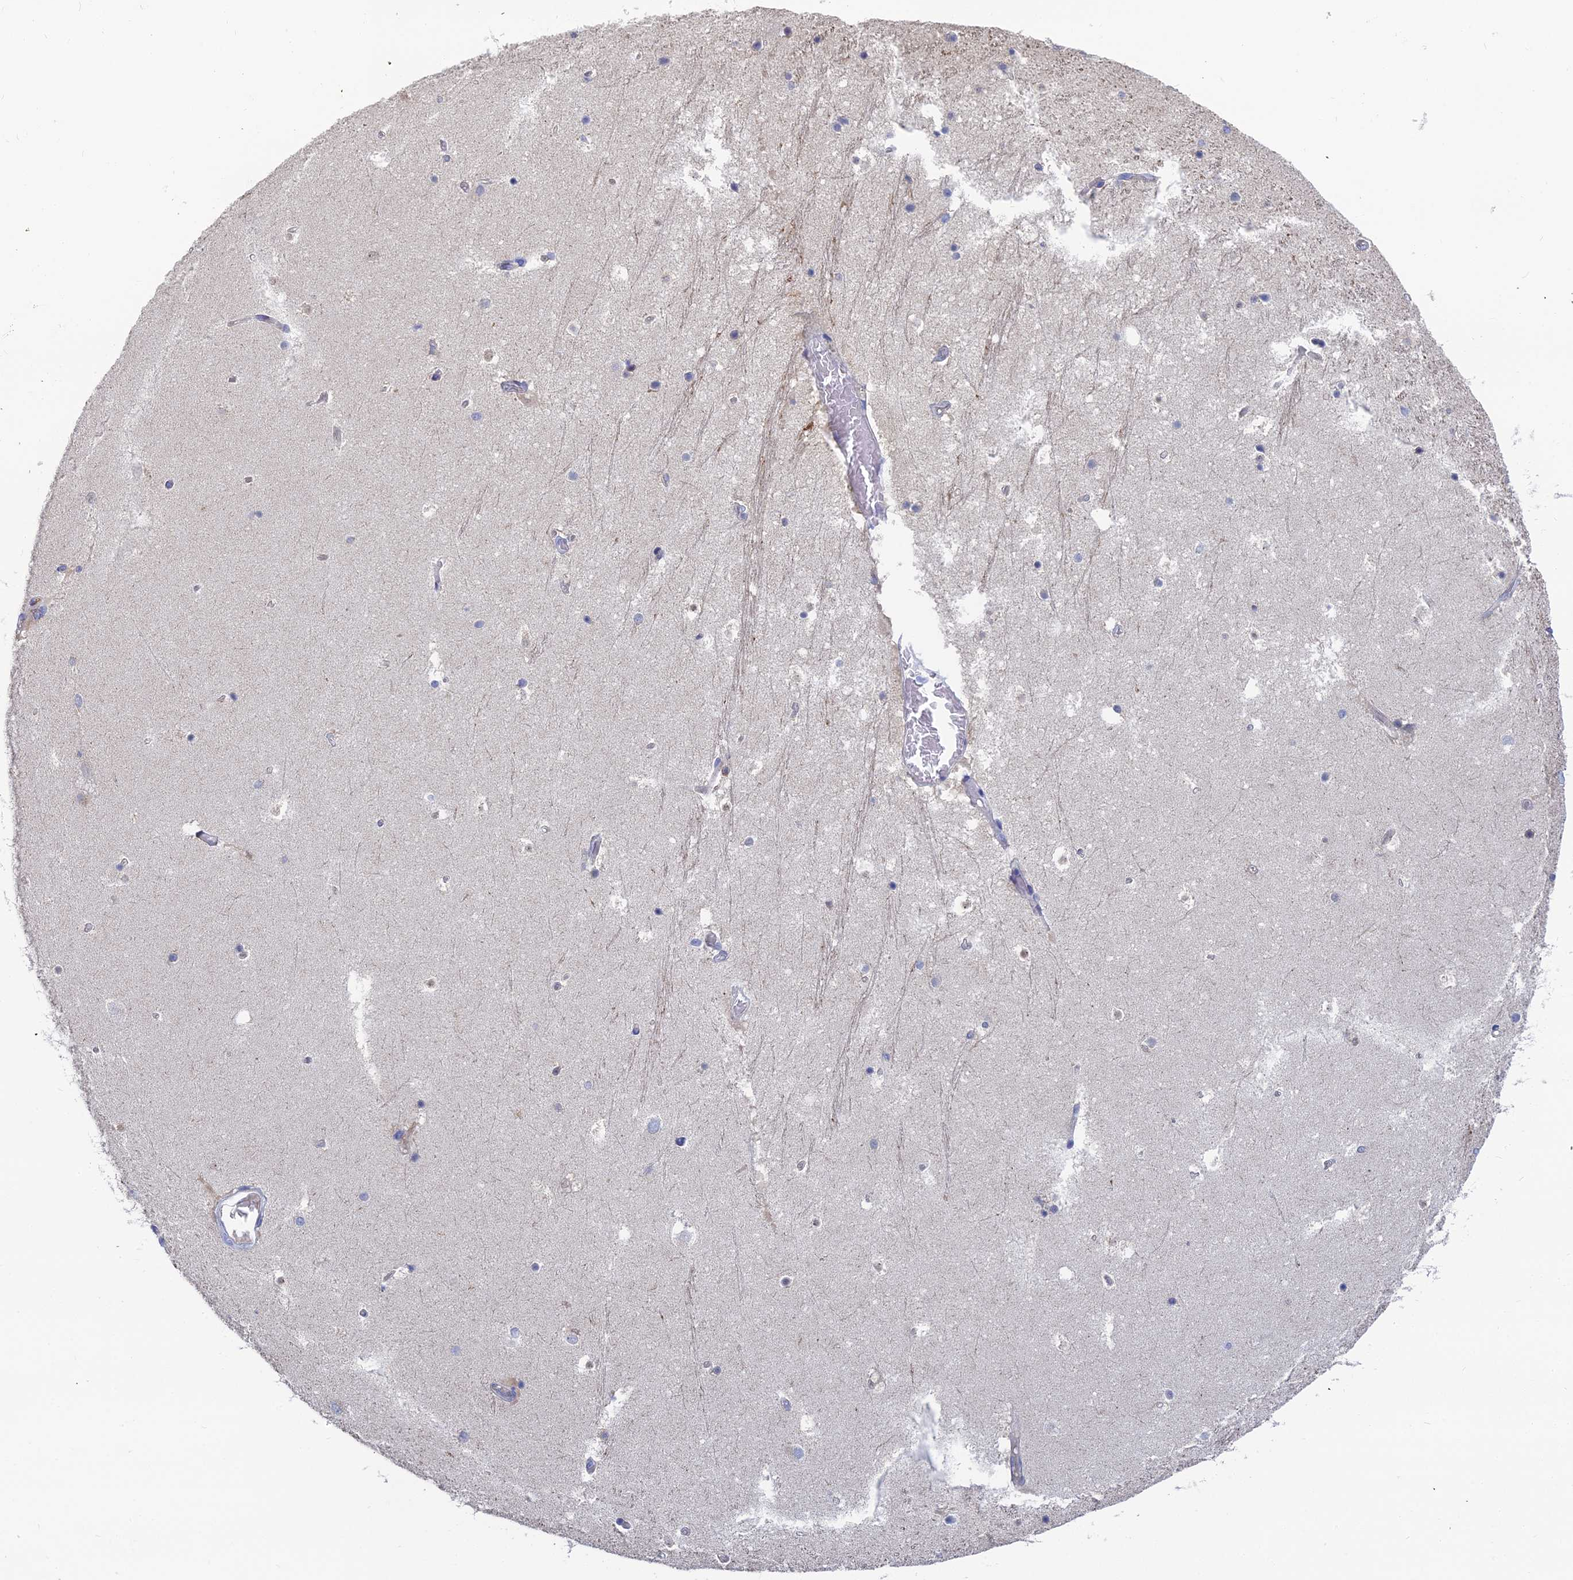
{"staining": {"intensity": "negative", "quantity": "none", "location": "none"}, "tissue": "hippocampus", "cell_type": "Glial cells", "image_type": "normal", "snomed": [{"axis": "morphology", "description": "Normal tissue, NOS"}, {"axis": "topography", "description": "Hippocampus"}], "caption": "IHC micrograph of benign hippocampus: hippocampus stained with DAB (3,3'-diaminobenzidine) exhibits no significant protein positivity in glial cells. (Brightfield microscopy of DAB immunohistochemistry at high magnification).", "gene": "RDX", "patient": {"sex": "female", "age": 52}}